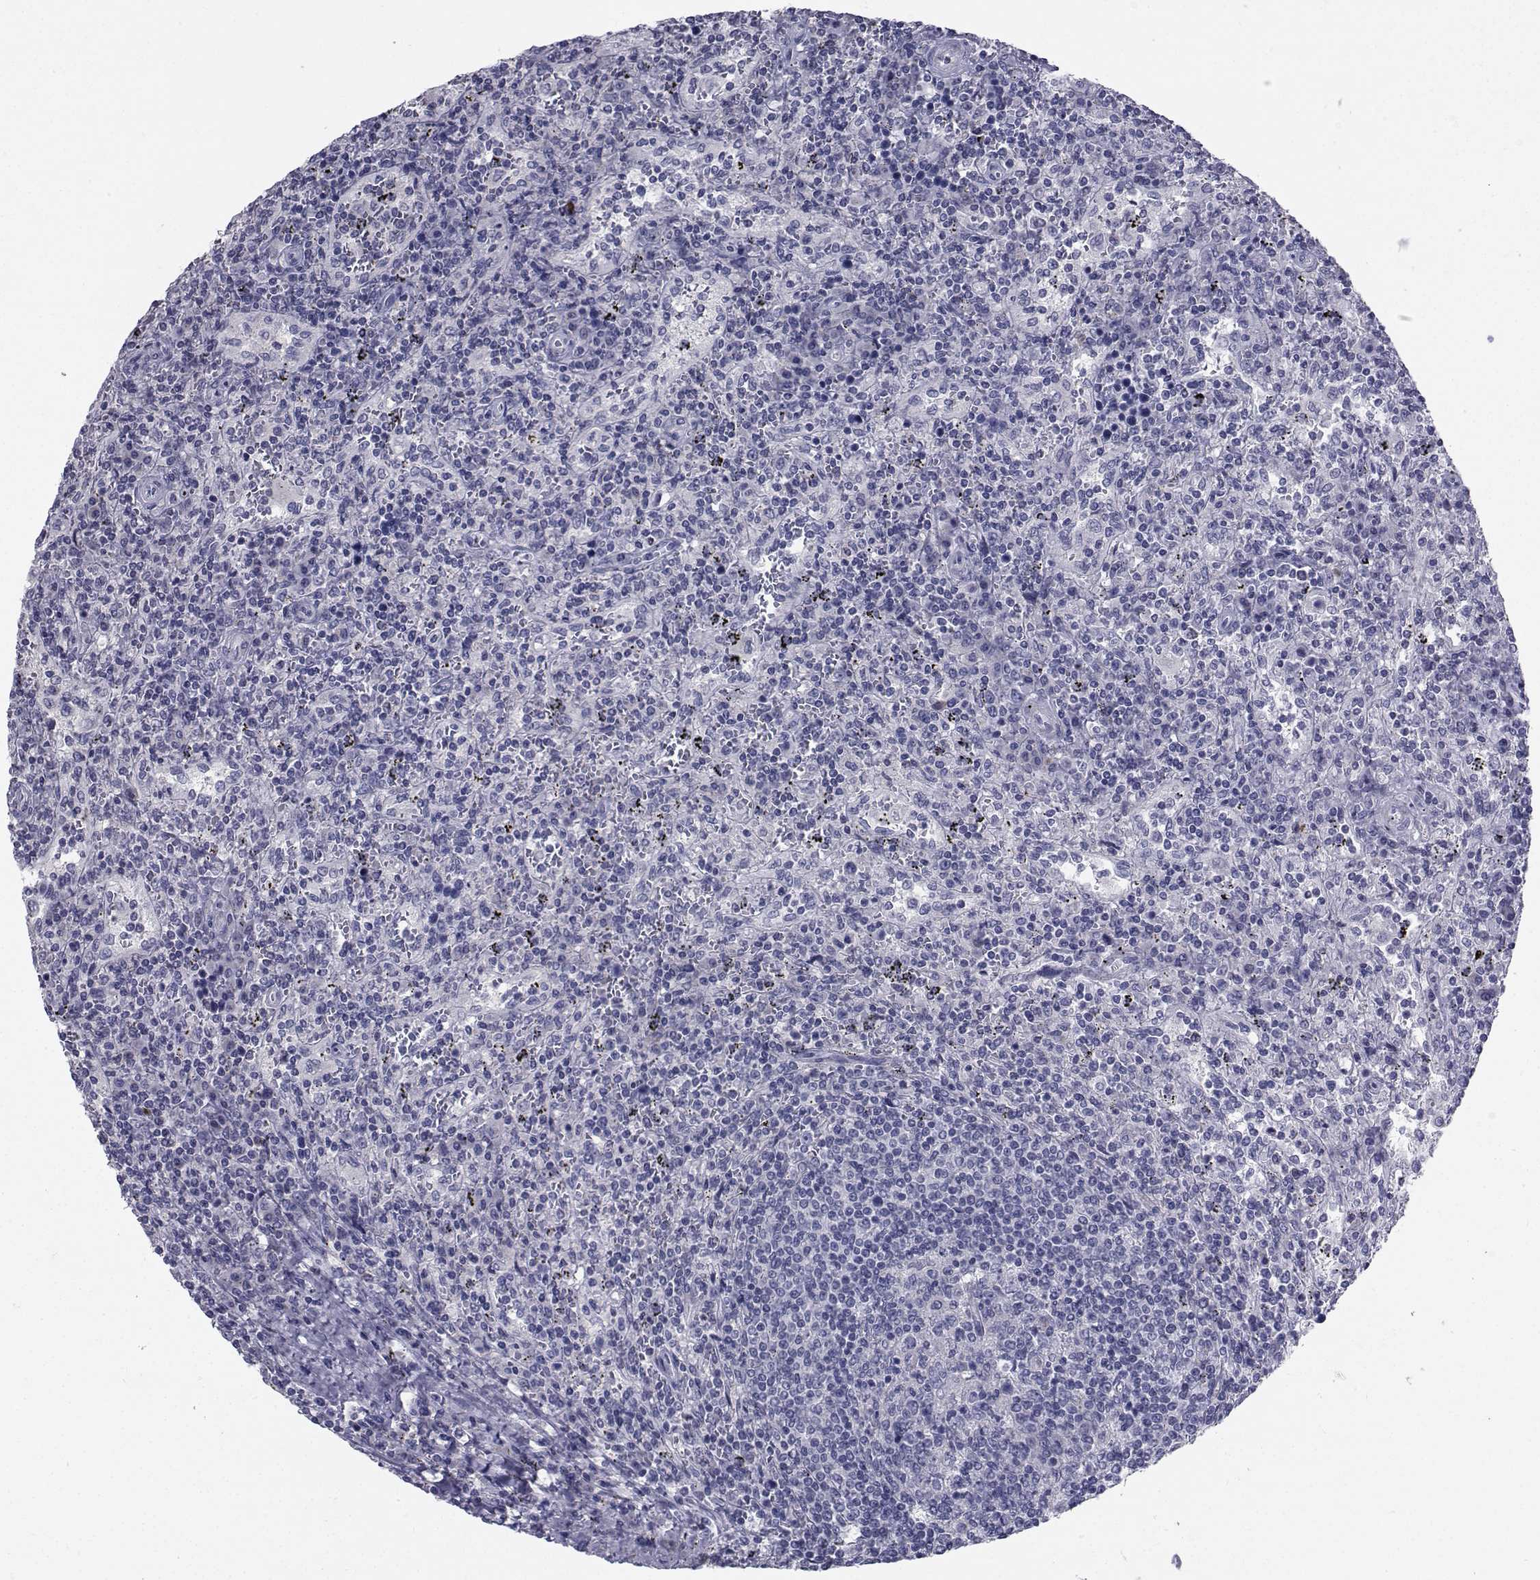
{"staining": {"intensity": "negative", "quantity": "none", "location": "none"}, "tissue": "lymphoma", "cell_type": "Tumor cells", "image_type": "cancer", "snomed": [{"axis": "morphology", "description": "Malignant lymphoma, non-Hodgkin's type, Low grade"}, {"axis": "topography", "description": "Spleen"}], "caption": "The immunohistochemistry (IHC) micrograph has no significant positivity in tumor cells of low-grade malignant lymphoma, non-Hodgkin's type tissue. The staining is performed using DAB (3,3'-diaminobenzidine) brown chromogen with nuclei counter-stained in using hematoxylin.", "gene": "CHRNA1", "patient": {"sex": "male", "age": 62}}